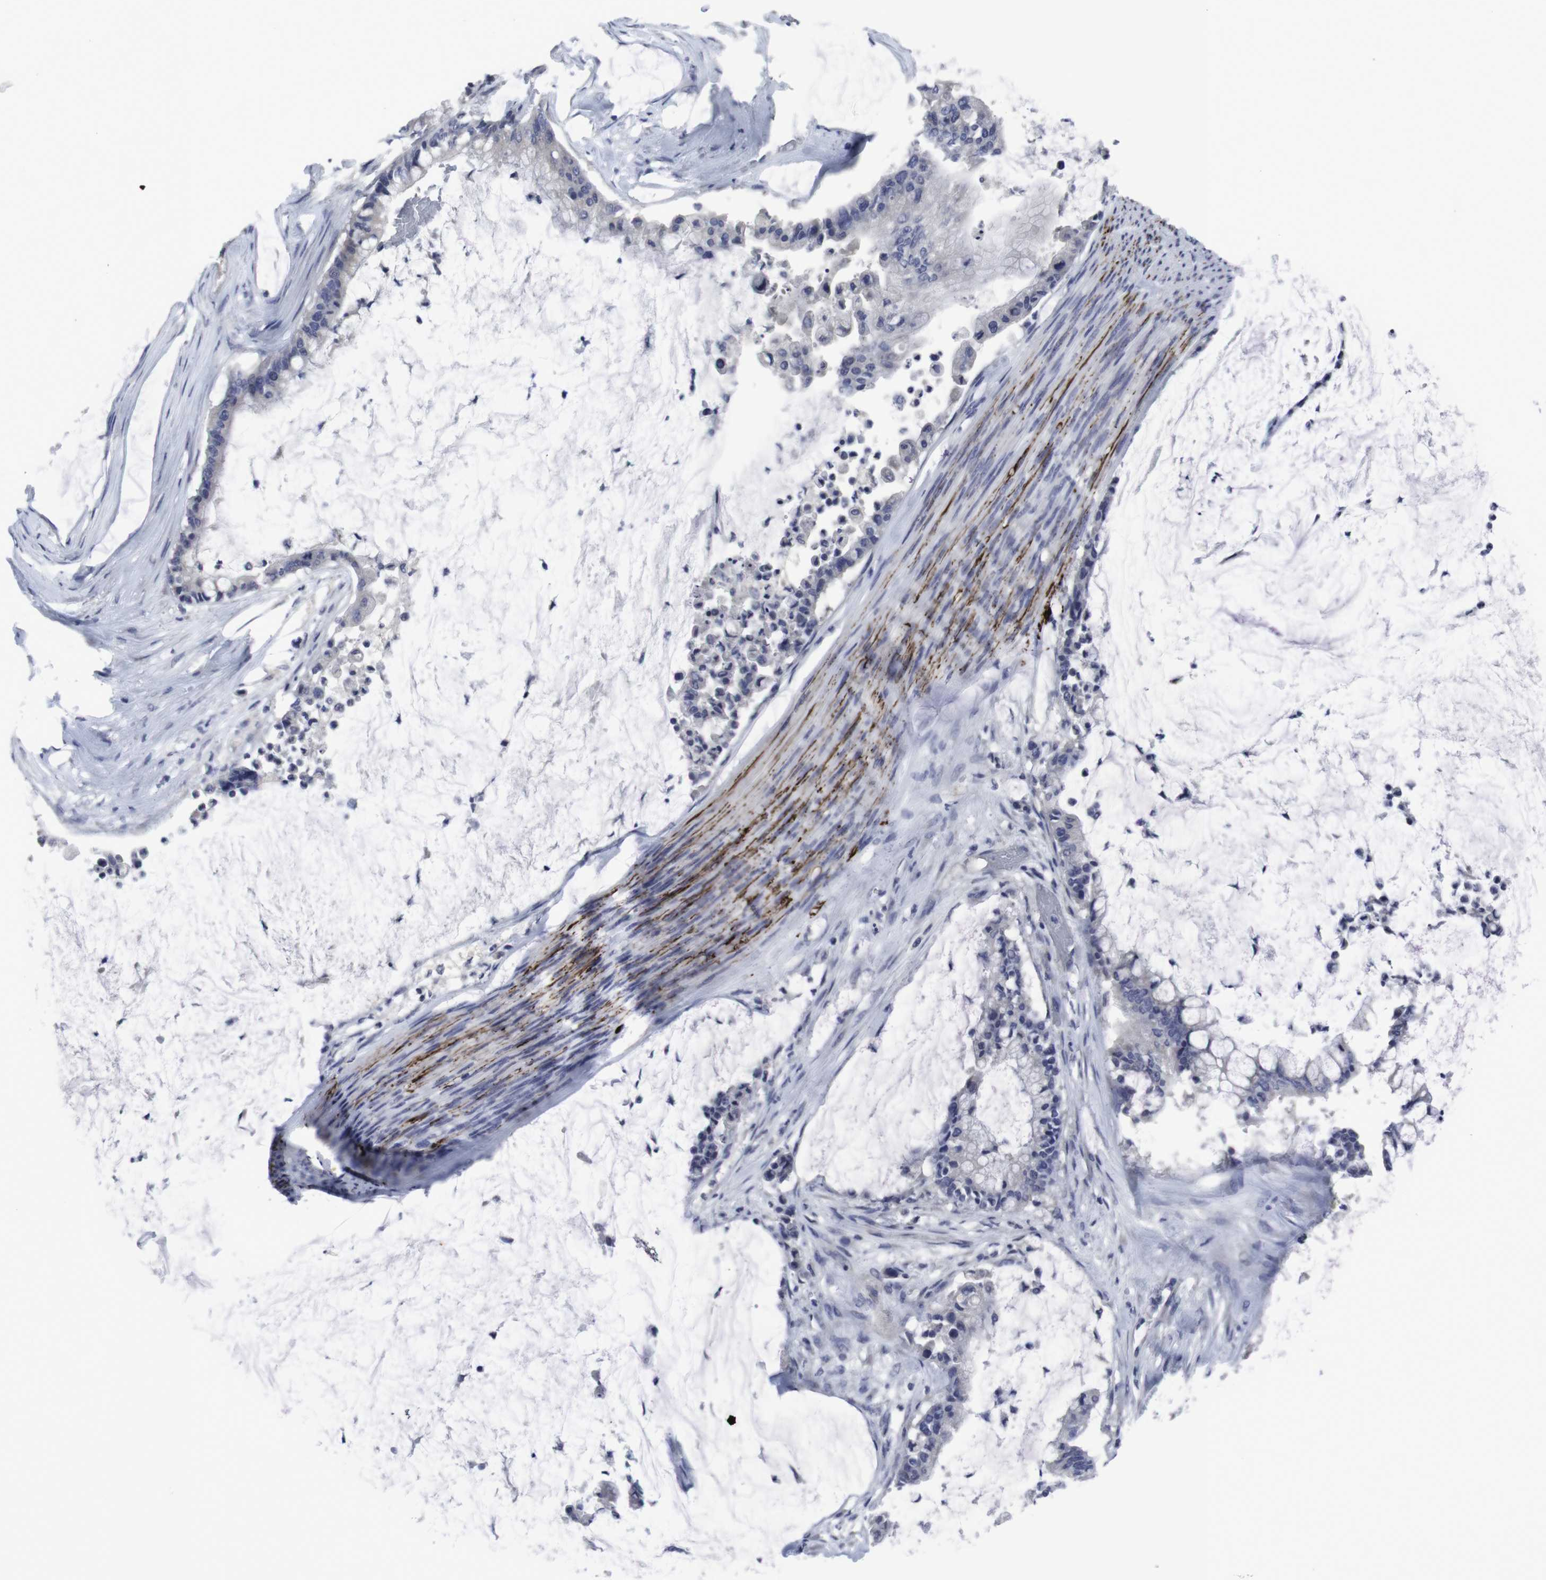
{"staining": {"intensity": "negative", "quantity": "none", "location": "none"}, "tissue": "pancreatic cancer", "cell_type": "Tumor cells", "image_type": "cancer", "snomed": [{"axis": "morphology", "description": "Adenocarcinoma, NOS"}, {"axis": "topography", "description": "Pancreas"}], "caption": "IHC photomicrograph of neoplastic tissue: pancreatic cancer (adenocarcinoma) stained with DAB shows no significant protein staining in tumor cells.", "gene": "SNCG", "patient": {"sex": "male", "age": 41}}